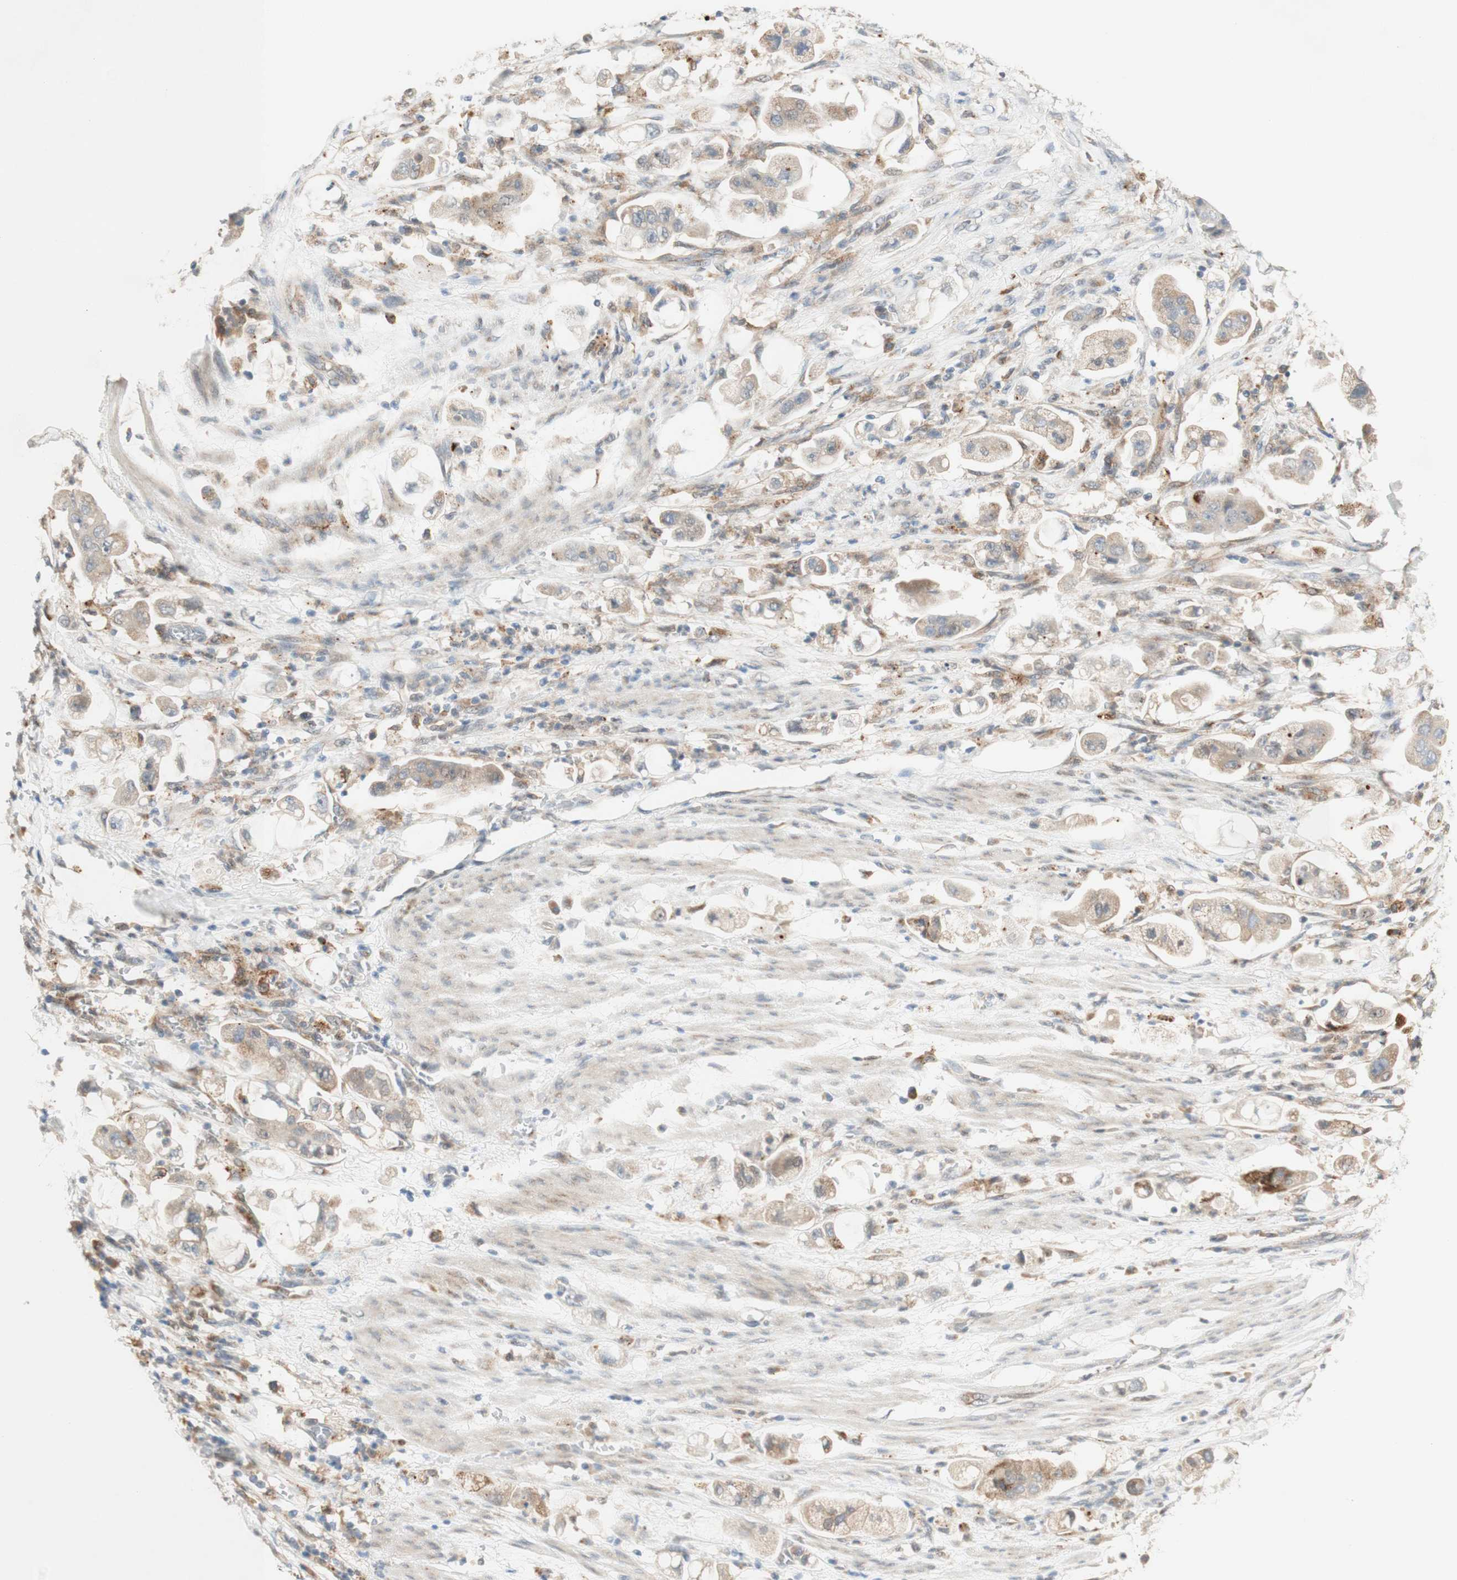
{"staining": {"intensity": "weak", "quantity": ">75%", "location": "cytoplasmic/membranous"}, "tissue": "stomach cancer", "cell_type": "Tumor cells", "image_type": "cancer", "snomed": [{"axis": "morphology", "description": "Adenocarcinoma, NOS"}, {"axis": "topography", "description": "Stomach"}], "caption": "IHC of stomach cancer displays low levels of weak cytoplasmic/membranous expression in about >75% of tumor cells. The staining is performed using DAB (3,3'-diaminobenzidine) brown chromogen to label protein expression. The nuclei are counter-stained blue using hematoxylin.", "gene": "GAPT", "patient": {"sex": "male", "age": 62}}